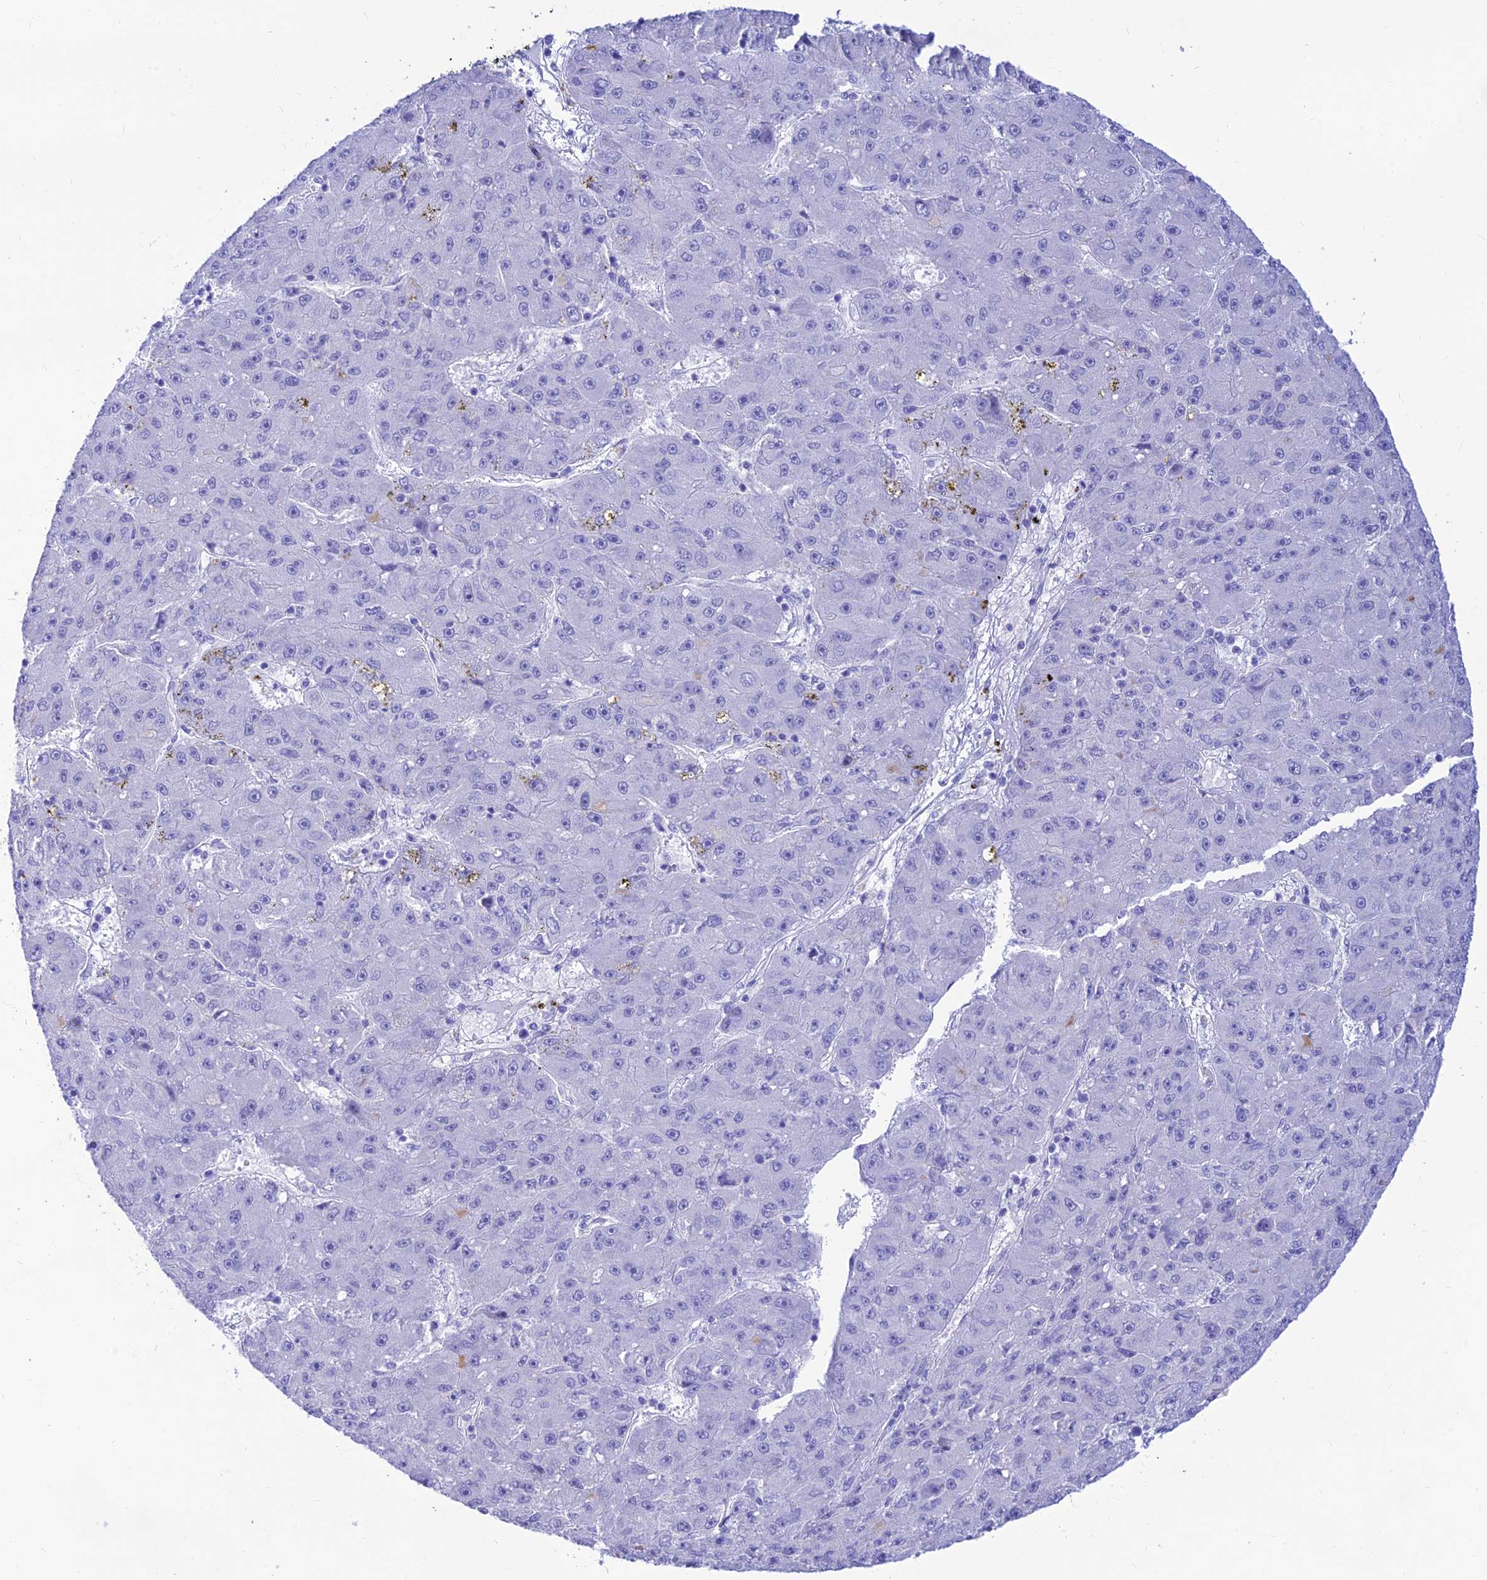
{"staining": {"intensity": "negative", "quantity": "none", "location": "none"}, "tissue": "liver cancer", "cell_type": "Tumor cells", "image_type": "cancer", "snomed": [{"axis": "morphology", "description": "Carcinoma, Hepatocellular, NOS"}, {"axis": "topography", "description": "Liver"}], "caption": "A histopathology image of human liver cancer (hepatocellular carcinoma) is negative for staining in tumor cells.", "gene": "PRNP", "patient": {"sex": "male", "age": 67}}